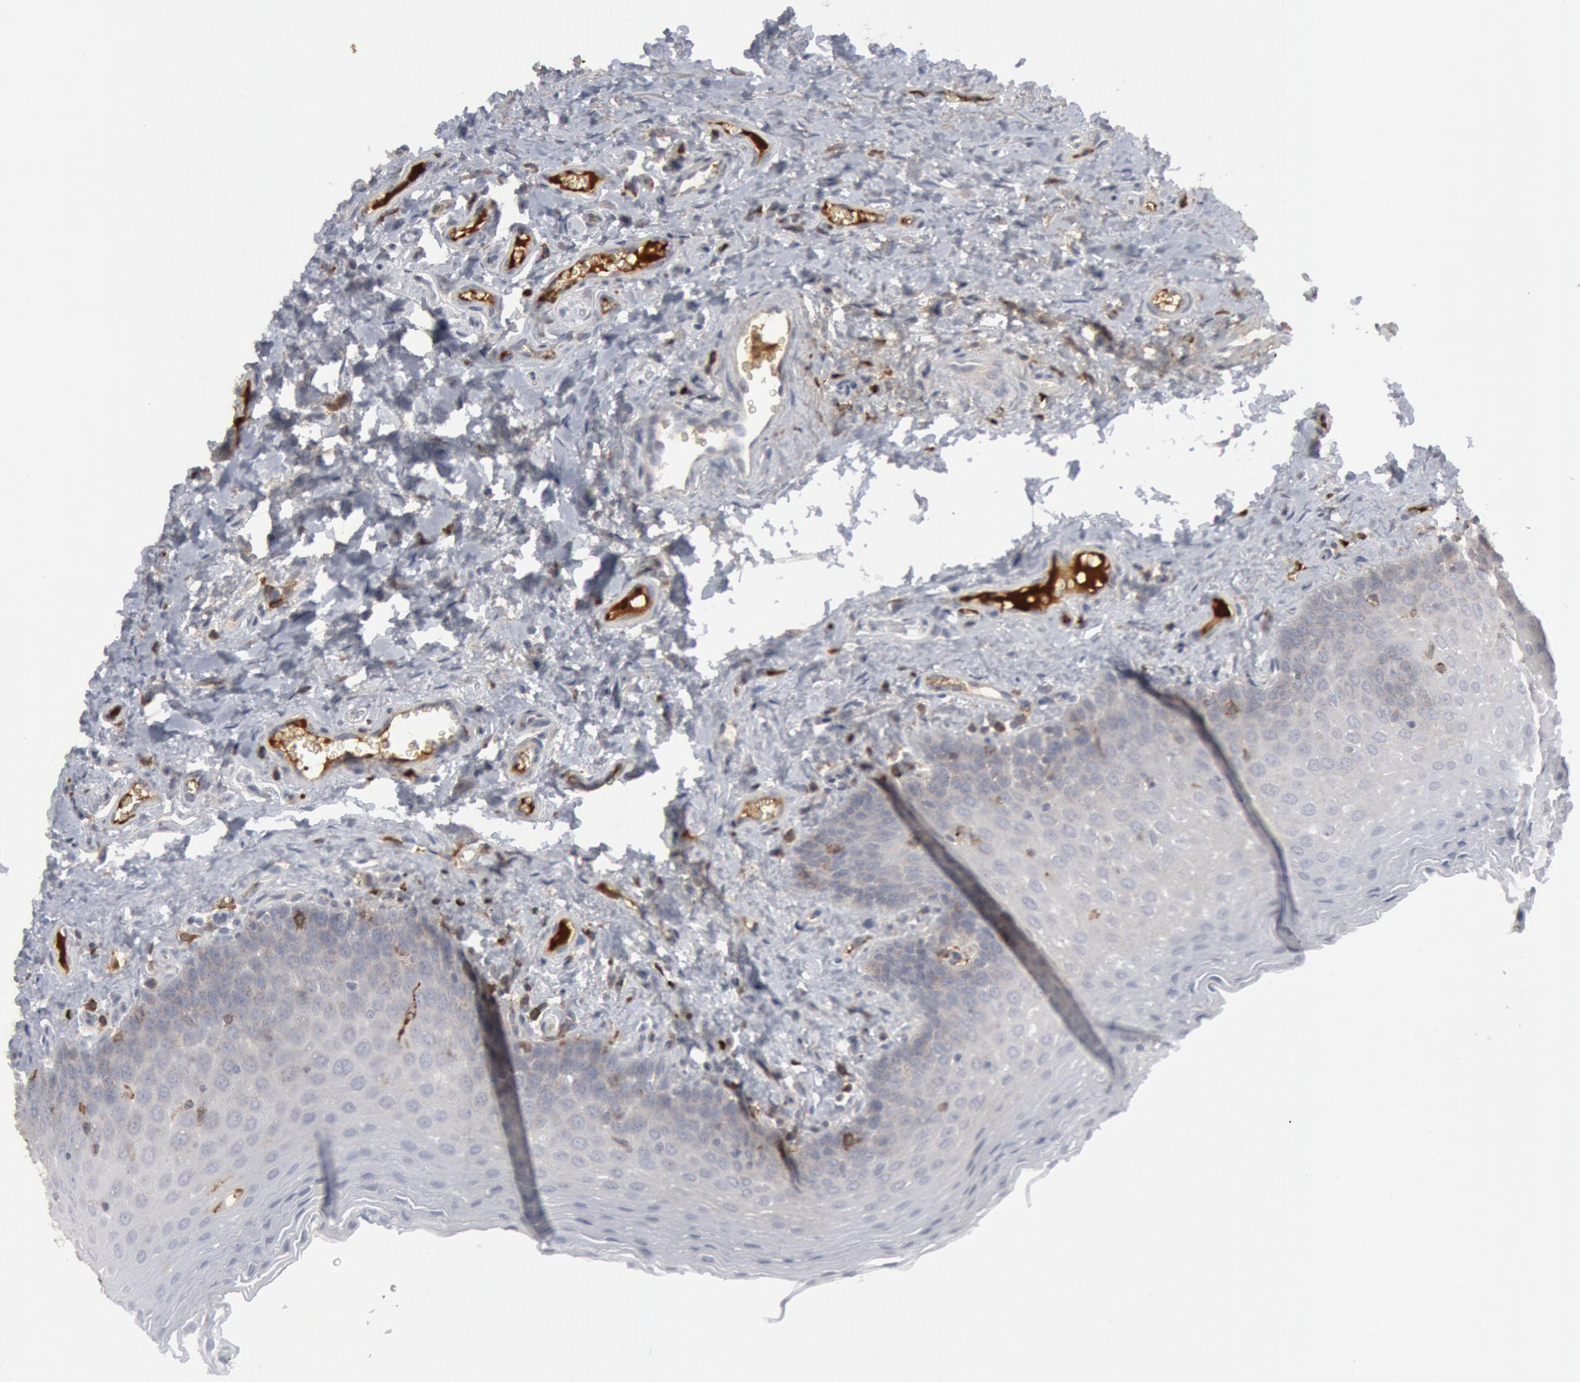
{"staining": {"intensity": "weak", "quantity": "<25%", "location": "cytoplasmic/membranous"}, "tissue": "oral mucosa", "cell_type": "Squamous epithelial cells", "image_type": "normal", "snomed": [{"axis": "morphology", "description": "Normal tissue, NOS"}, {"axis": "topography", "description": "Oral tissue"}], "caption": "The histopathology image reveals no staining of squamous epithelial cells in benign oral mucosa. Brightfield microscopy of immunohistochemistry stained with DAB (brown) and hematoxylin (blue), captured at high magnification.", "gene": "C1QC", "patient": {"sex": "male", "age": 20}}